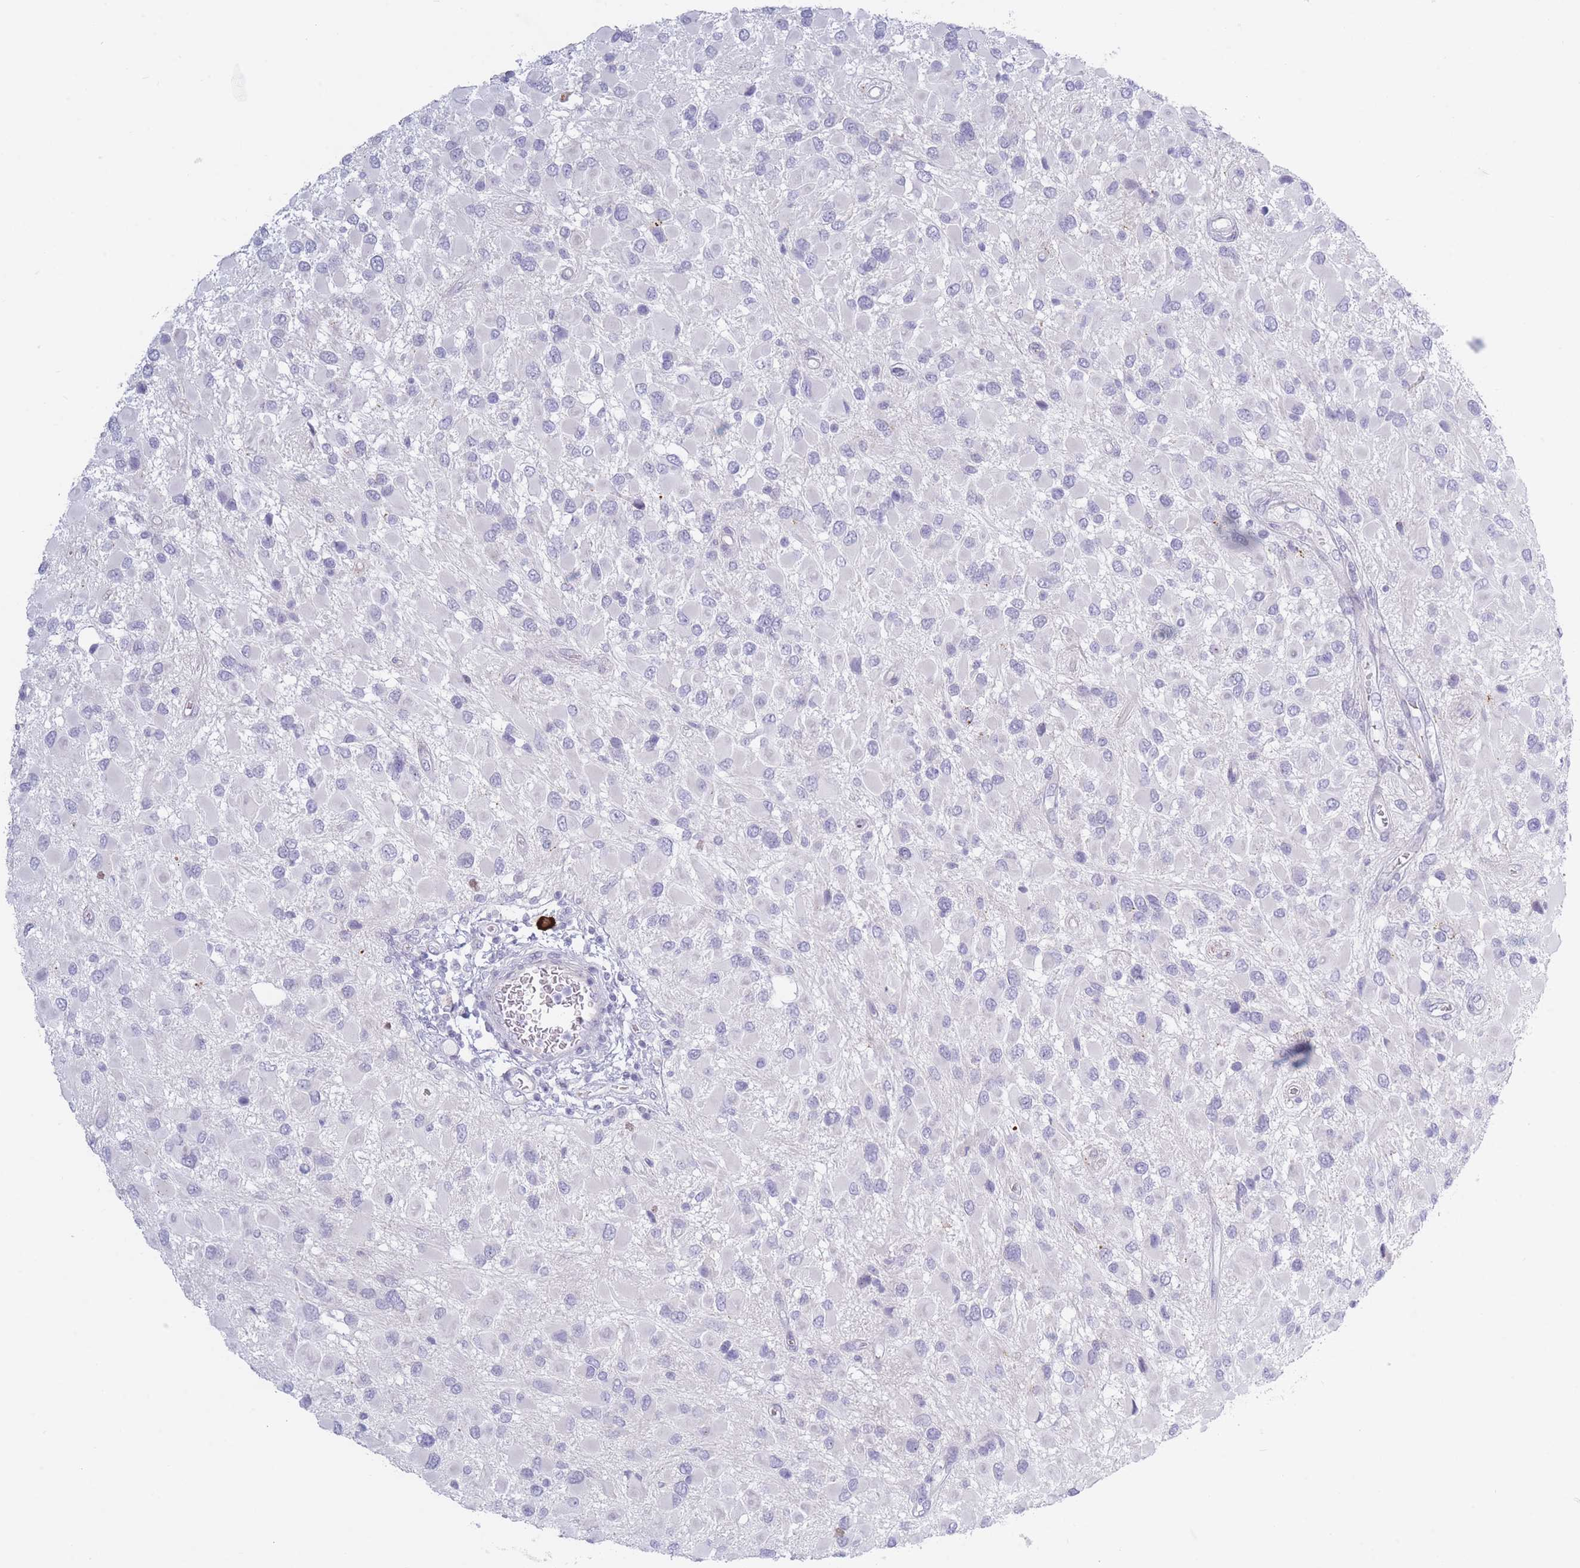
{"staining": {"intensity": "negative", "quantity": "none", "location": "none"}, "tissue": "glioma", "cell_type": "Tumor cells", "image_type": "cancer", "snomed": [{"axis": "morphology", "description": "Glioma, malignant, High grade"}, {"axis": "topography", "description": "Brain"}], "caption": "A micrograph of human glioma is negative for staining in tumor cells.", "gene": "PLEKHG2", "patient": {"sex": "male", "age": 53}}